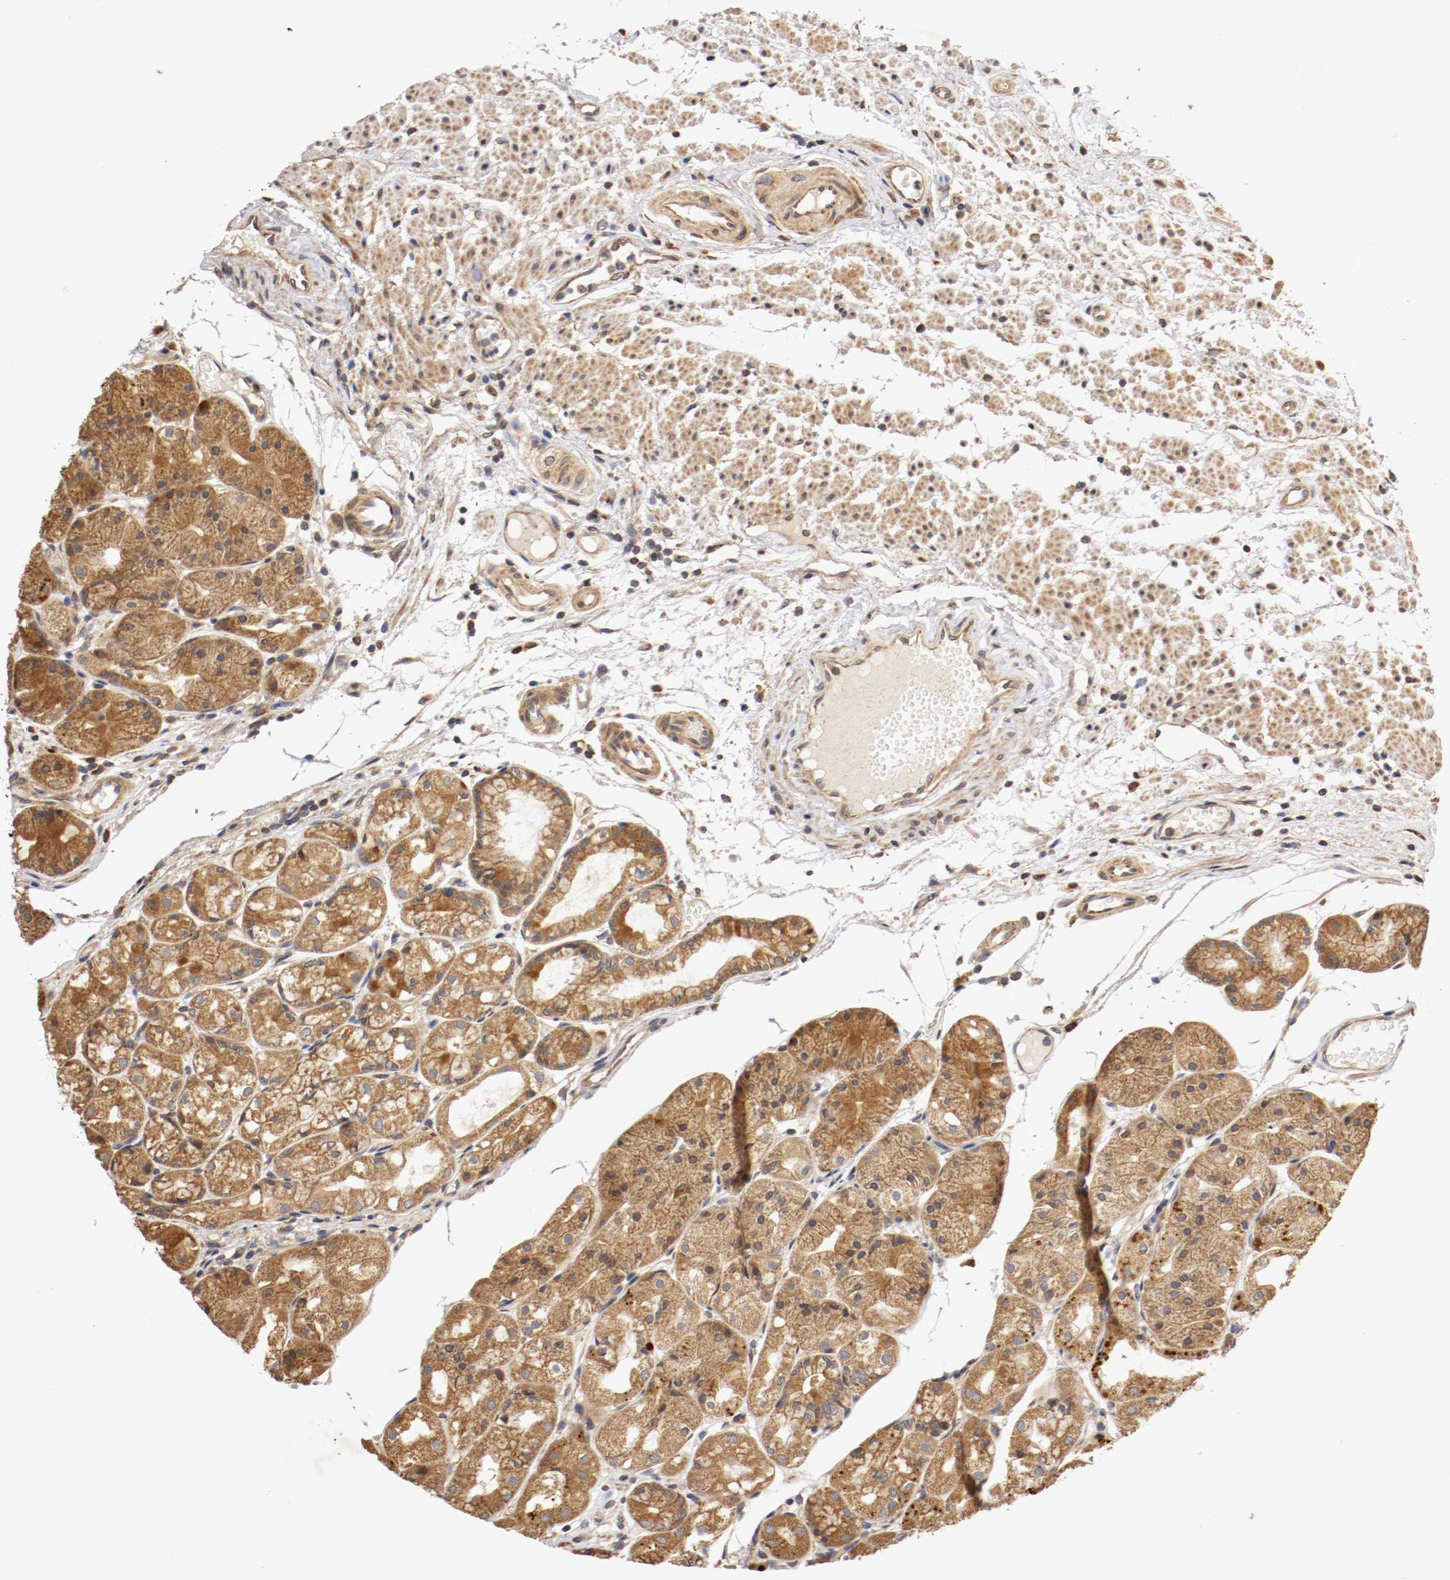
{"staining": {"intensity": "strong", "quantity": ">75%", "location": "cytoplasmic/membranous"}, "tissue": "stomach", "cell_type": "Glandular cells", "image_type": "normal", "snomed": [{"axis": "morphology", "description": "Normal tissue, NOS"}, {"axis": "topography", "description": "Stomach, upper"}], "caption": "Immunohistochemical staining of normal human stomach shows >75% levels of strong cytoplasmic/membranous protein positivity in about >75% of glandular cells. The staining is performed using DAB (3,3'-diaminobenzidine) brown chromogen to label protein expression. The nuclei are counter-stained blue using hematoxylin.", "gene": "VEZT", "patient": {"sex": "male", "age": 72}}